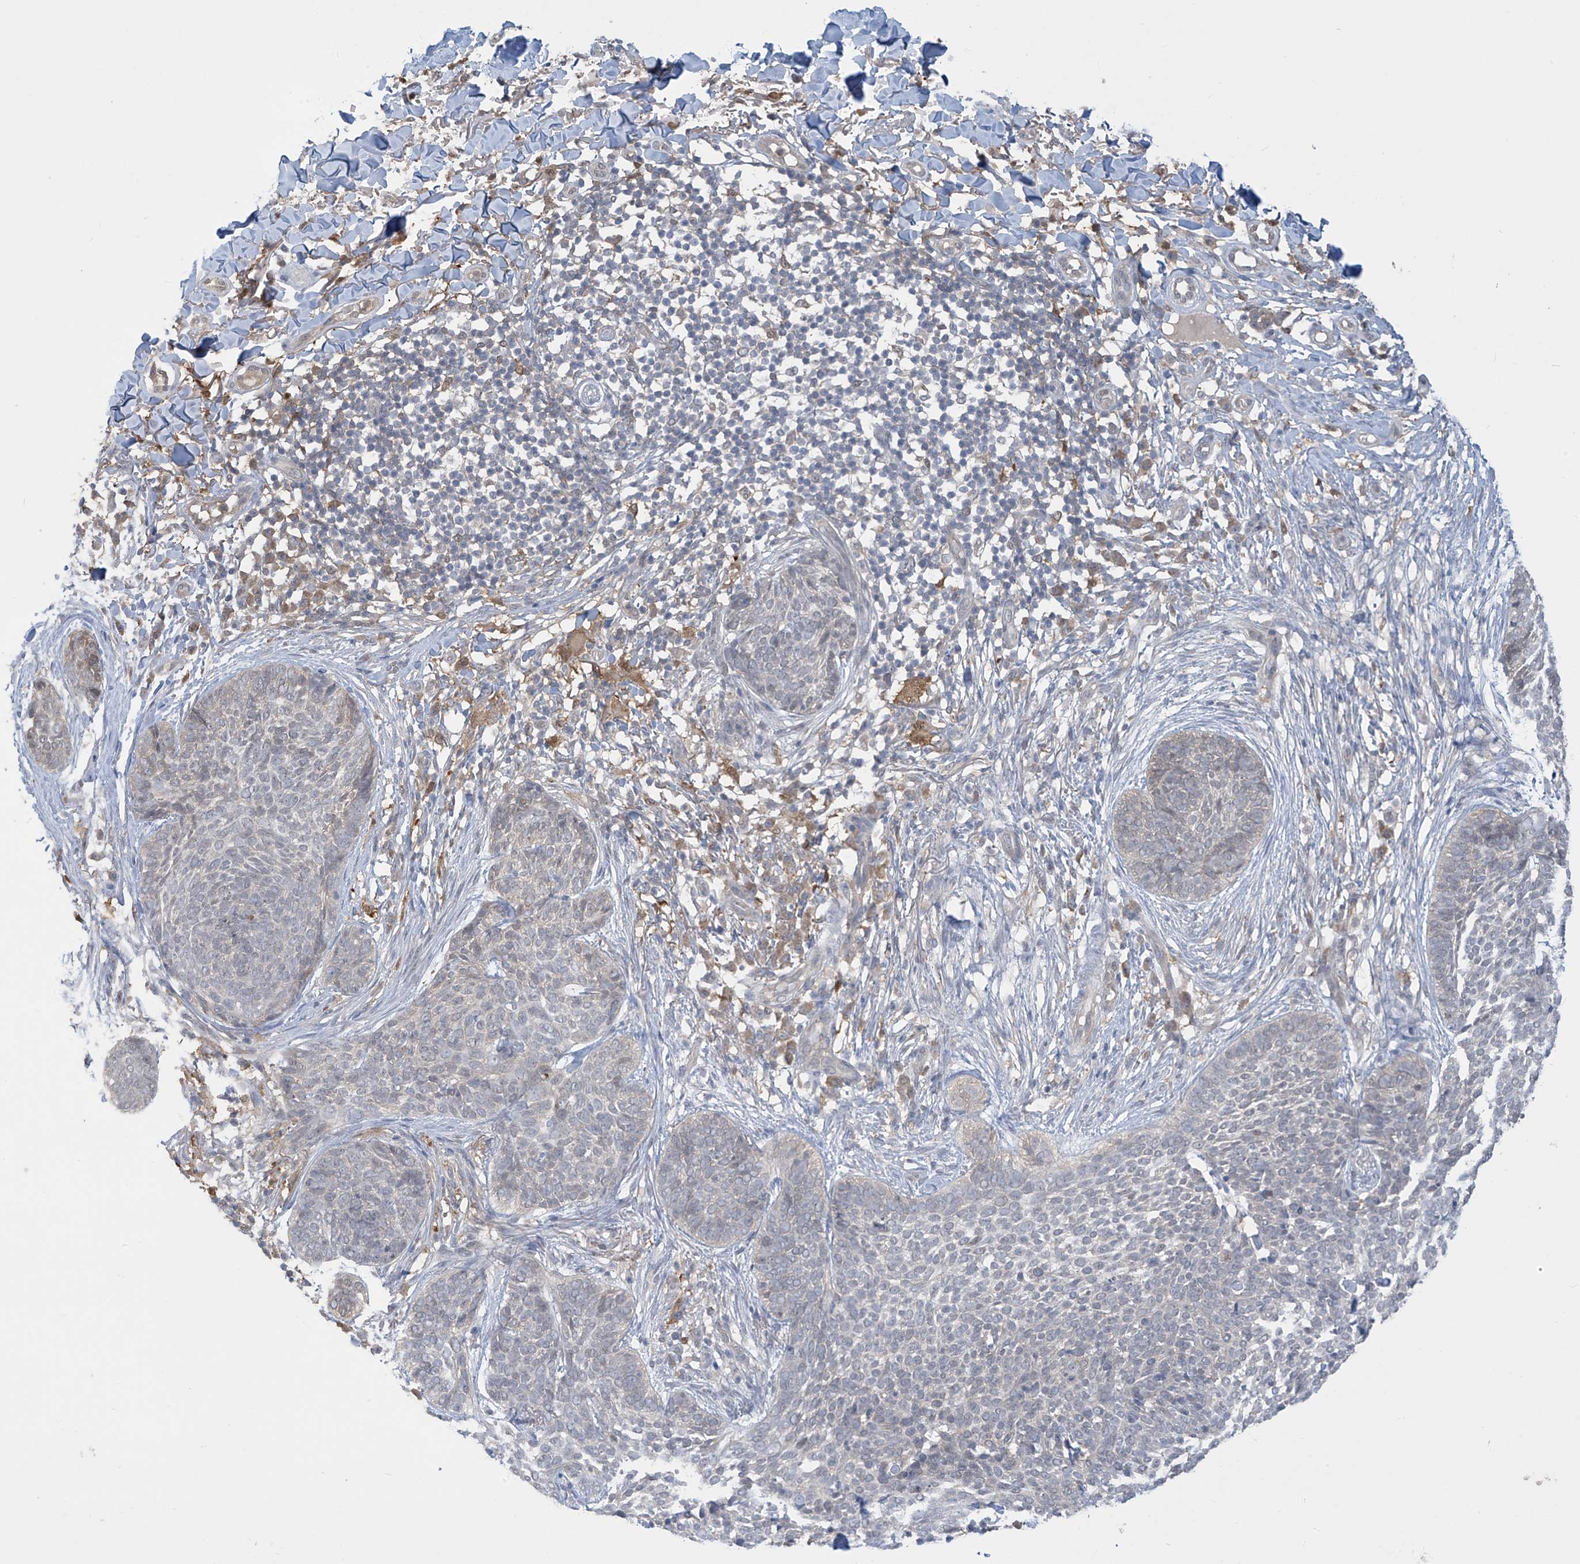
{"staining": {"intensity": "negative", "quantity": "none", "location": "none"}, "tissue": "skin cancer", "cell_type": "Tumor cells", "image_type": "cancer", "snomed": [{"axis": "morphology", "description": "Basal cell carcinoma"}, {"axis": "topography", "description": "Skin"}], "caption": "This is an IHC micrograph of skin cancer (basal cell carcinoma). There is no expression in tumor cells.", "gene": "IDH1", "patient": {"sex": "female", "age": 64}}